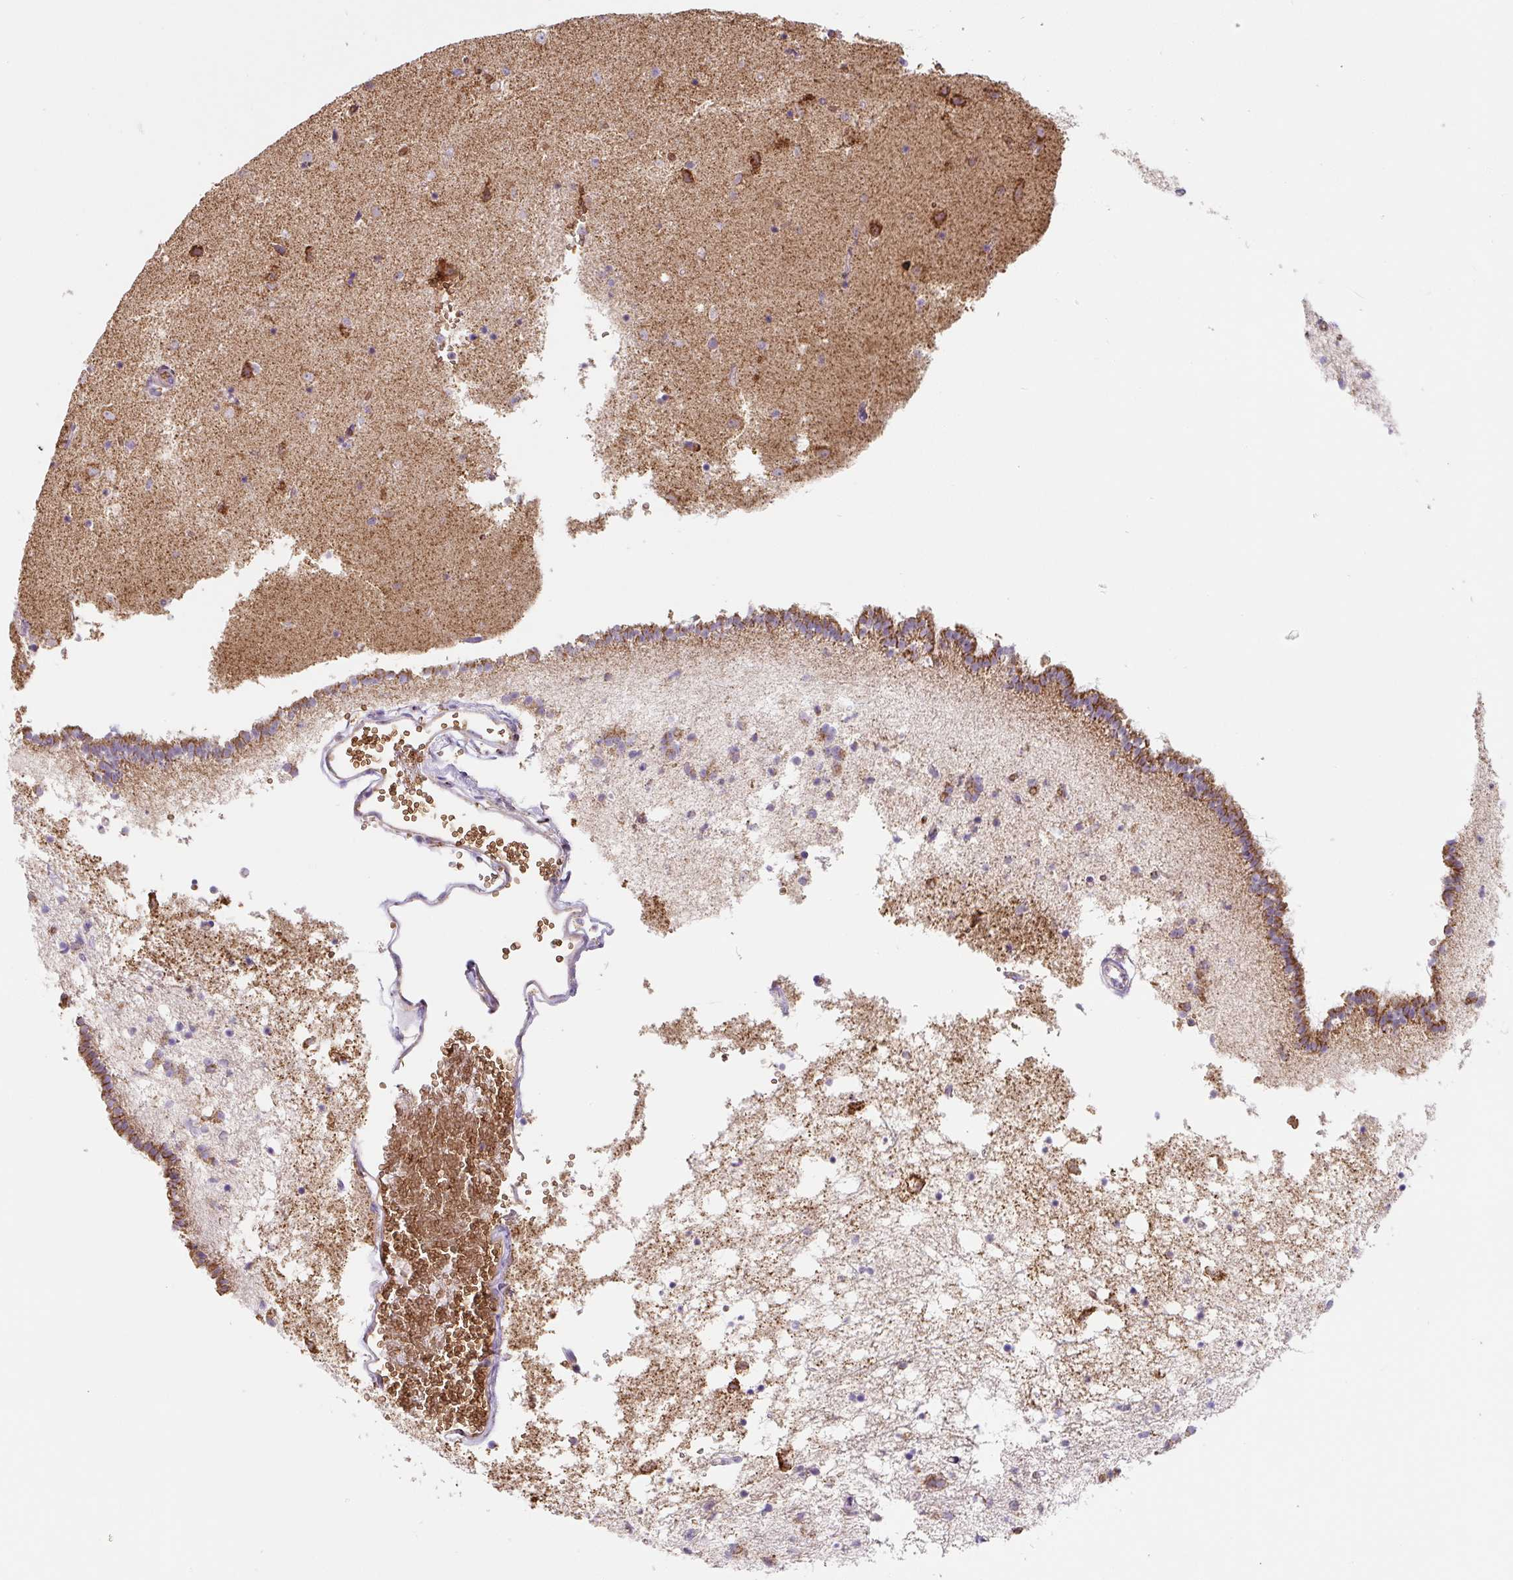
{"staining": {"intensity": "negative", "quantity": "none", "location": "none"}, "tissue": "caudate", "cell_type": "Glial cells", "image_type": "normal", "snomed": [{"axis": "morphology", "description": "Normal tissue, NOS"}, {"axis": "topography", "description": "Lateral ventricle wall"}], "caption": "A high-resolution histopathology image shows immunohistochemistry staining of normal caudate, which shows no significant staining in glial cells.", "gene": "MT", "patient": {"sex": "male", "age": 58}}